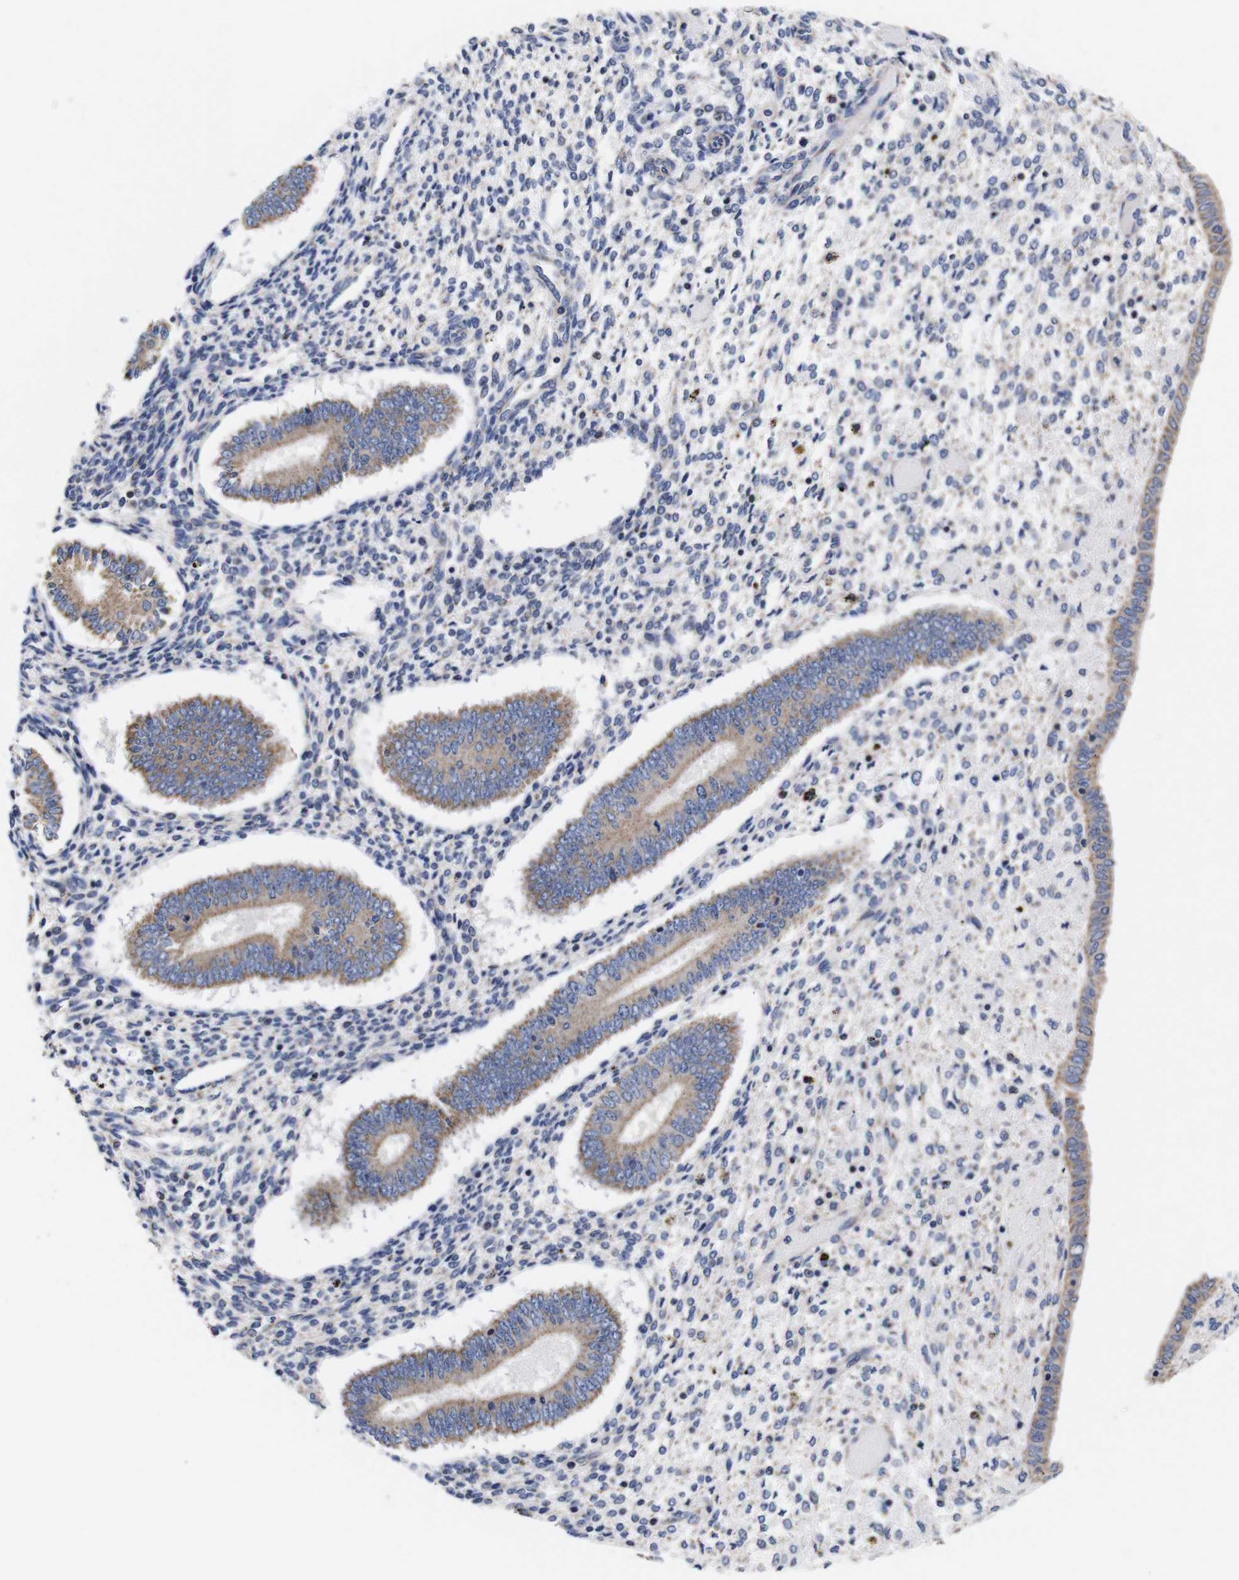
{"staining": {"intensity": "negative", "quantity": "none", "location": "none"}, "tissue": "endometrium", "cell_type": "Cells in endometrial stroma", "image_type": "normal", "snomed": [{"axis": "morphology", "description": "Normal tissue, NOS"}, {"axis": "topography", "description": "Endometrium"}], "caption": "This is an immunohistochemistry histopathology image of benign human endometrium. There is no expression in cells in endometrial stroma.", "gene": "OPN3", "patient": {"sex": "female", "age": 42}}